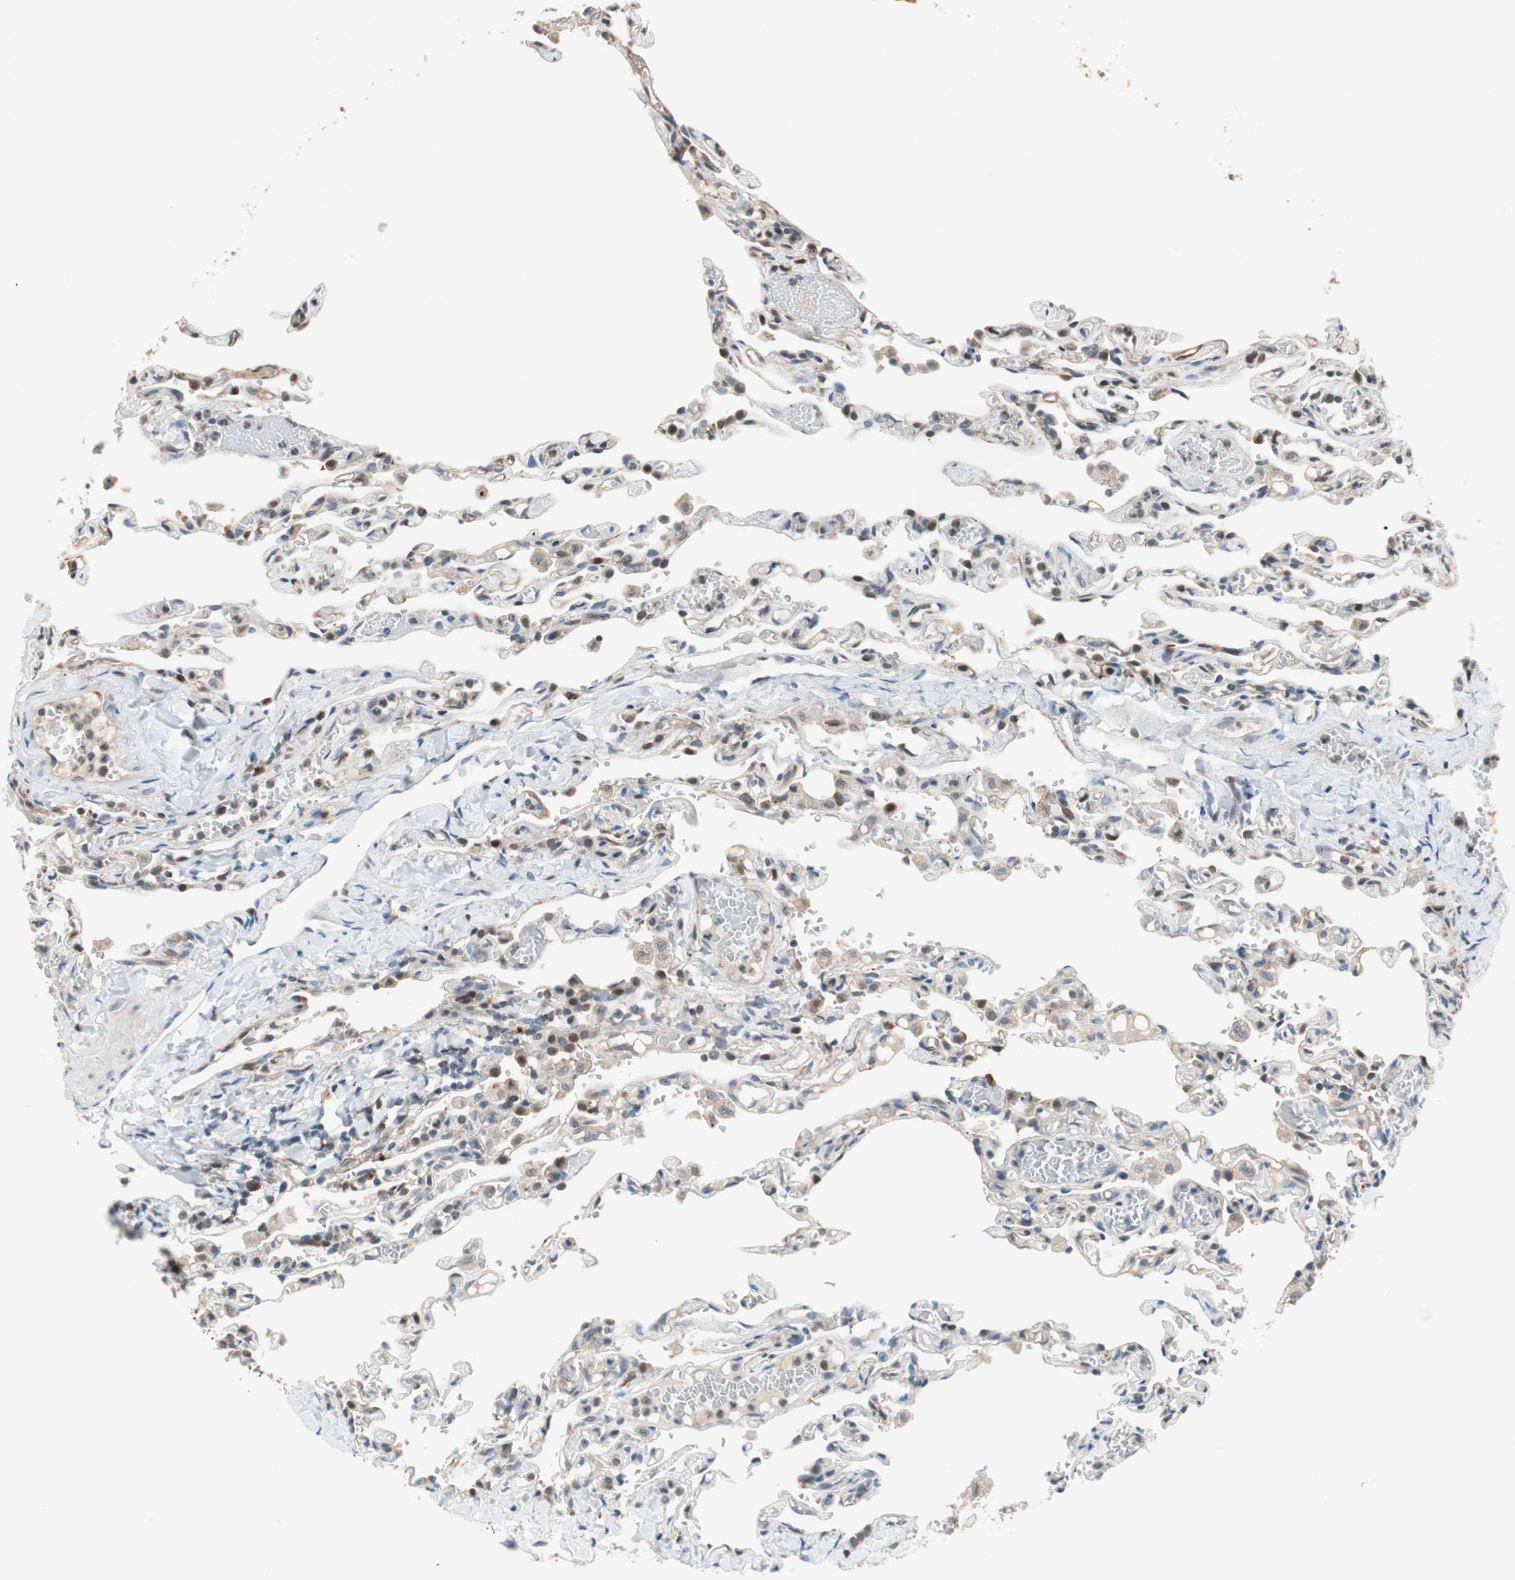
{"staining": {"intensity": "weak", "quantity": "<25%", "location": "cytoplasmic/membranous"}, "tissue": "lung", "cell_type": "Alveolar cells", "image_type": "normal", "snomed": [{"axis": "morphology", "description": "Normal tissue, NOS"}, {"axis": "topography", "description": "Lung"}], "caption": "DAB immunohistochemical staining of normal lung exhibits no significant positivity in alveolar cells.", "gene": "P3R3URF", "patient": {"sex": "male", "age": 21}}